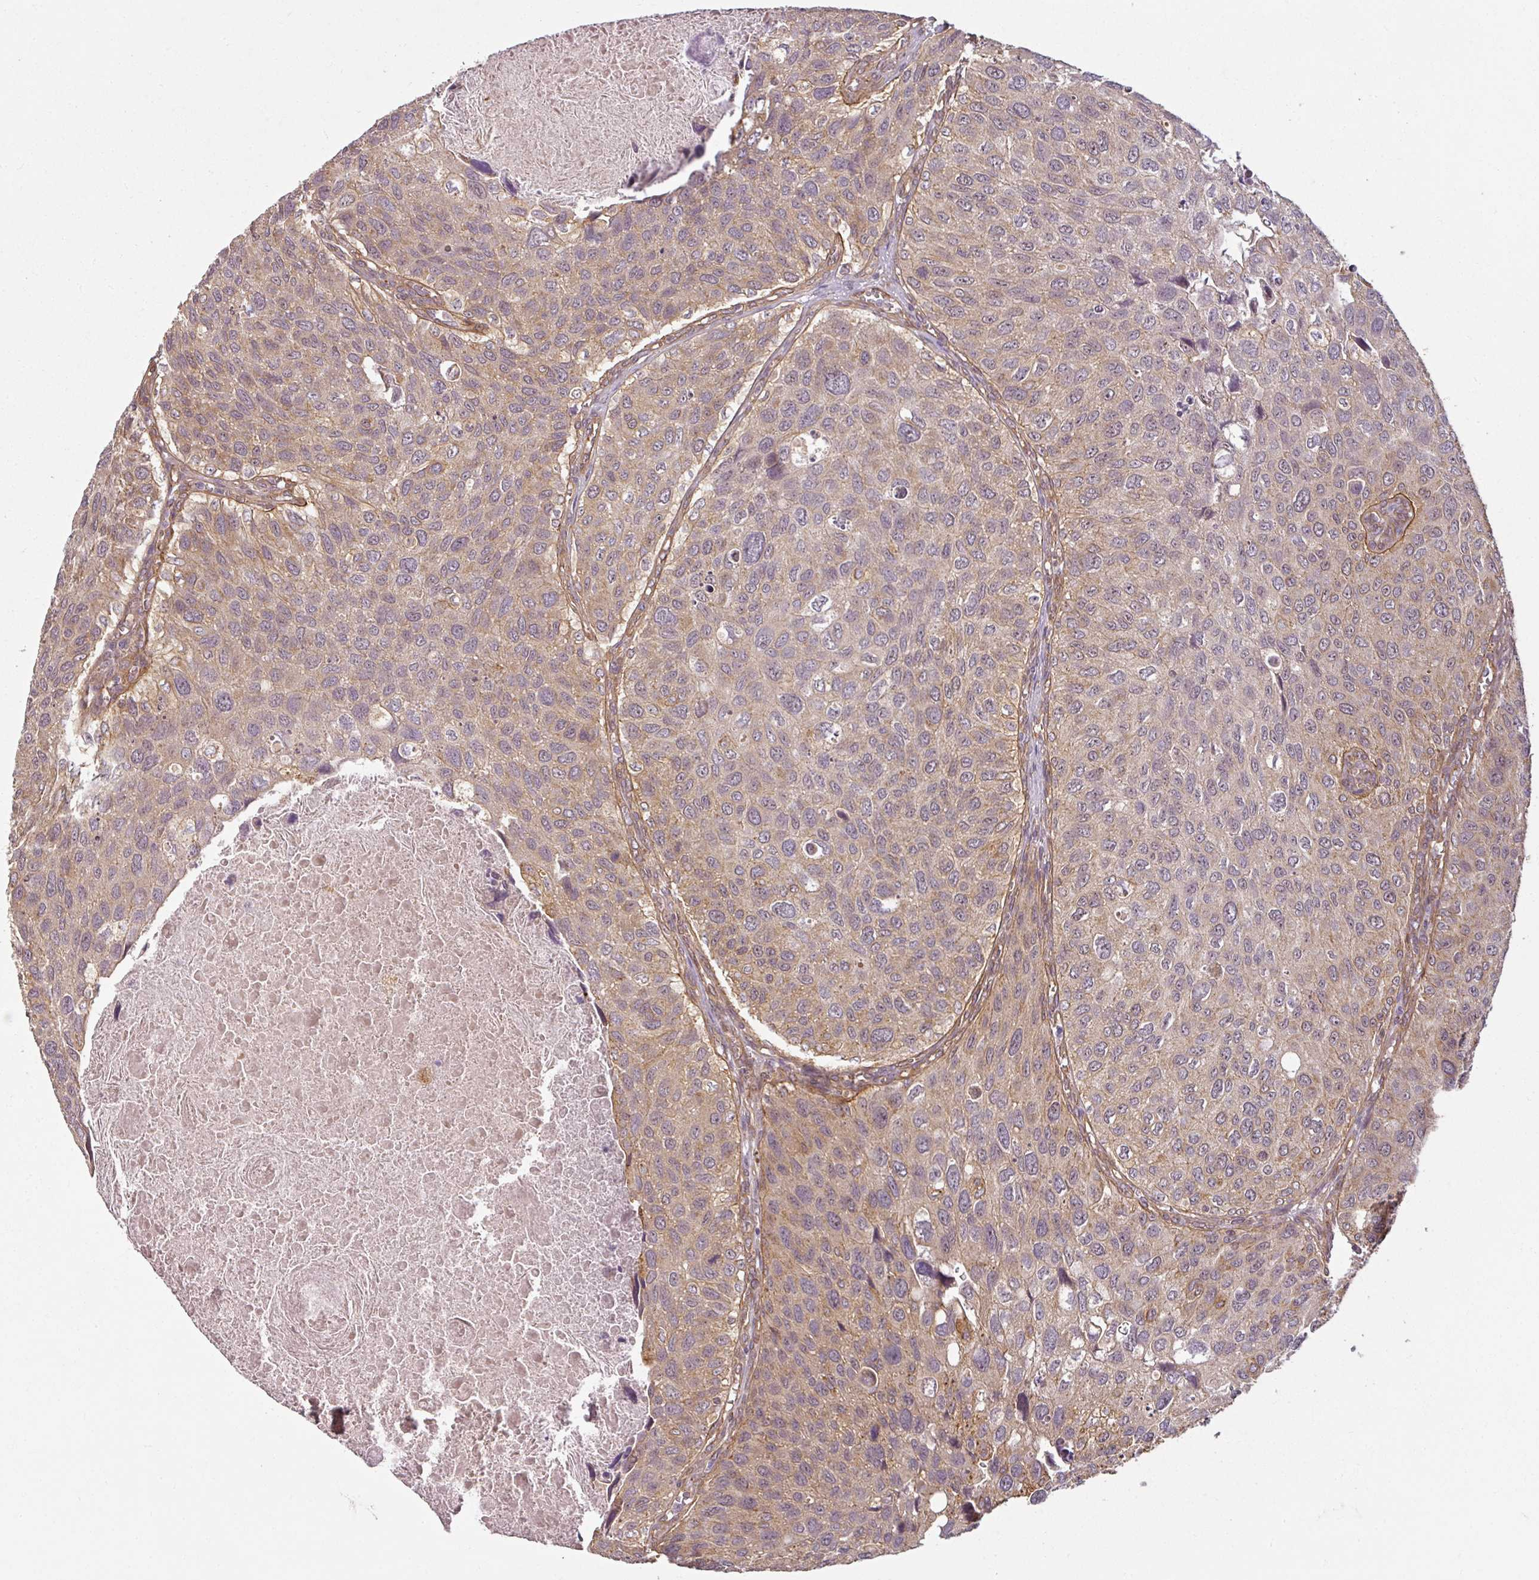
{"staining": {"intensity": "moderate", "quantity": "25%-75%", "location": "cytoplasmic/membranous"}, "tissue": "urothelial cancer", "cell_type": "Tumor cells", "image_type": "cancer", "snomed": [{"axis": "morphology", "description": "Urothelial carcinoma, NOS"}, {"axis": "topography", "description": "Urinary bladder"}], "caption": "Urothelial cancer tissue displays moderate cytoplasmic/membranous expression in about 25%-75% of tumor cells, visualized by immunohistochemistry. (IHC, brightfield microscopy, high magnification).", "gene": "DIMT1", "patient": {"sex": "male", "age": 80}}